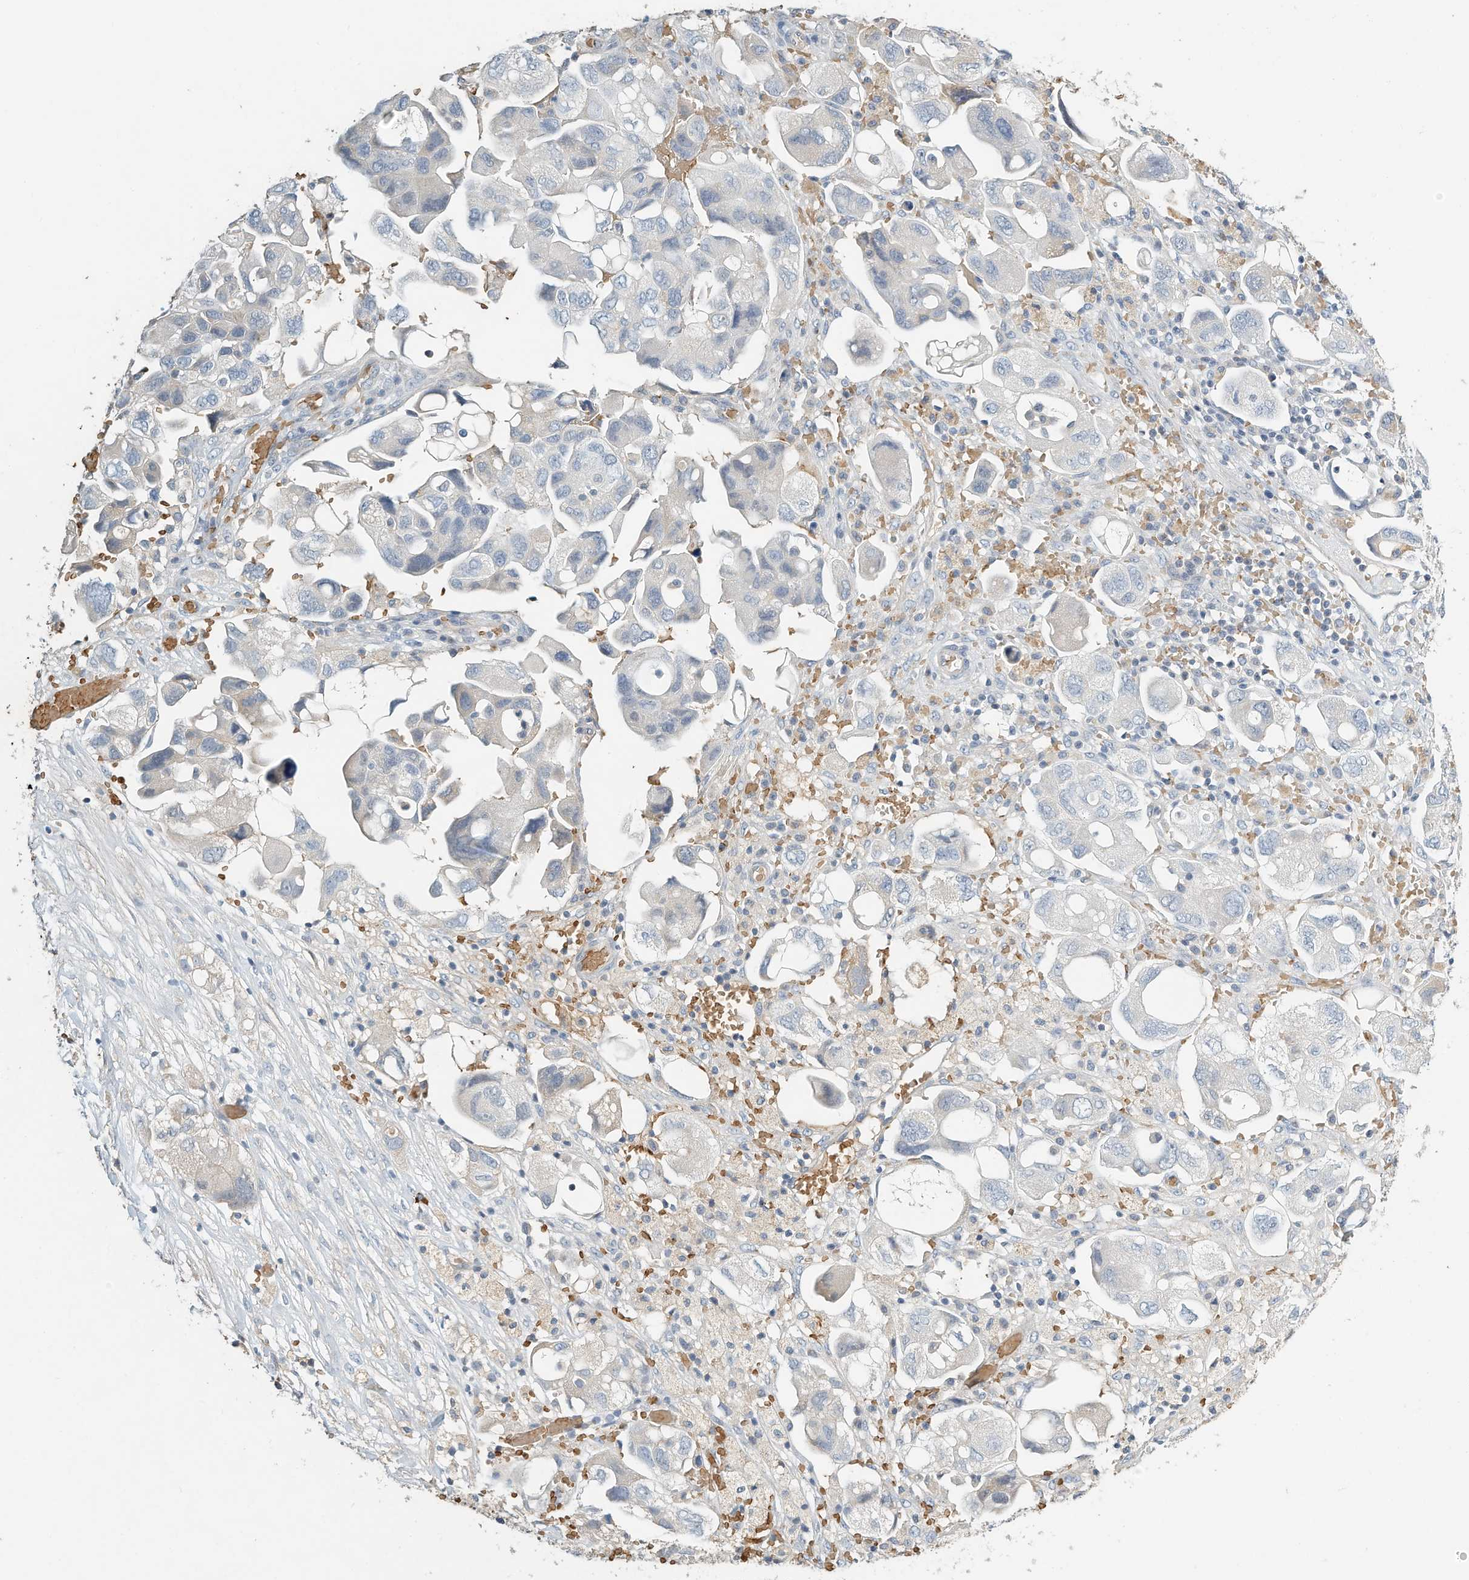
{"staining": {"intensity": "negative", "quantity": "none", "location": "none"}, "tissue": "ovarian cancer", "cell_type": "Tumor cells", "image_type": "cancer", "snomed": [{"axis": "morphology", "description": "Carcinoma, NOS"}, {"axis": "morphology", "description": "Cystadenocarcinoma, serous, NOS"}, {"axis": "topography", "description": "Ovary"}], "caption": "Histopathology image shows no significant protein expression in tumor cells of ovarian cancer.", "gene": "RCAN3", "patient": {"sex": "female", "age": 69}}